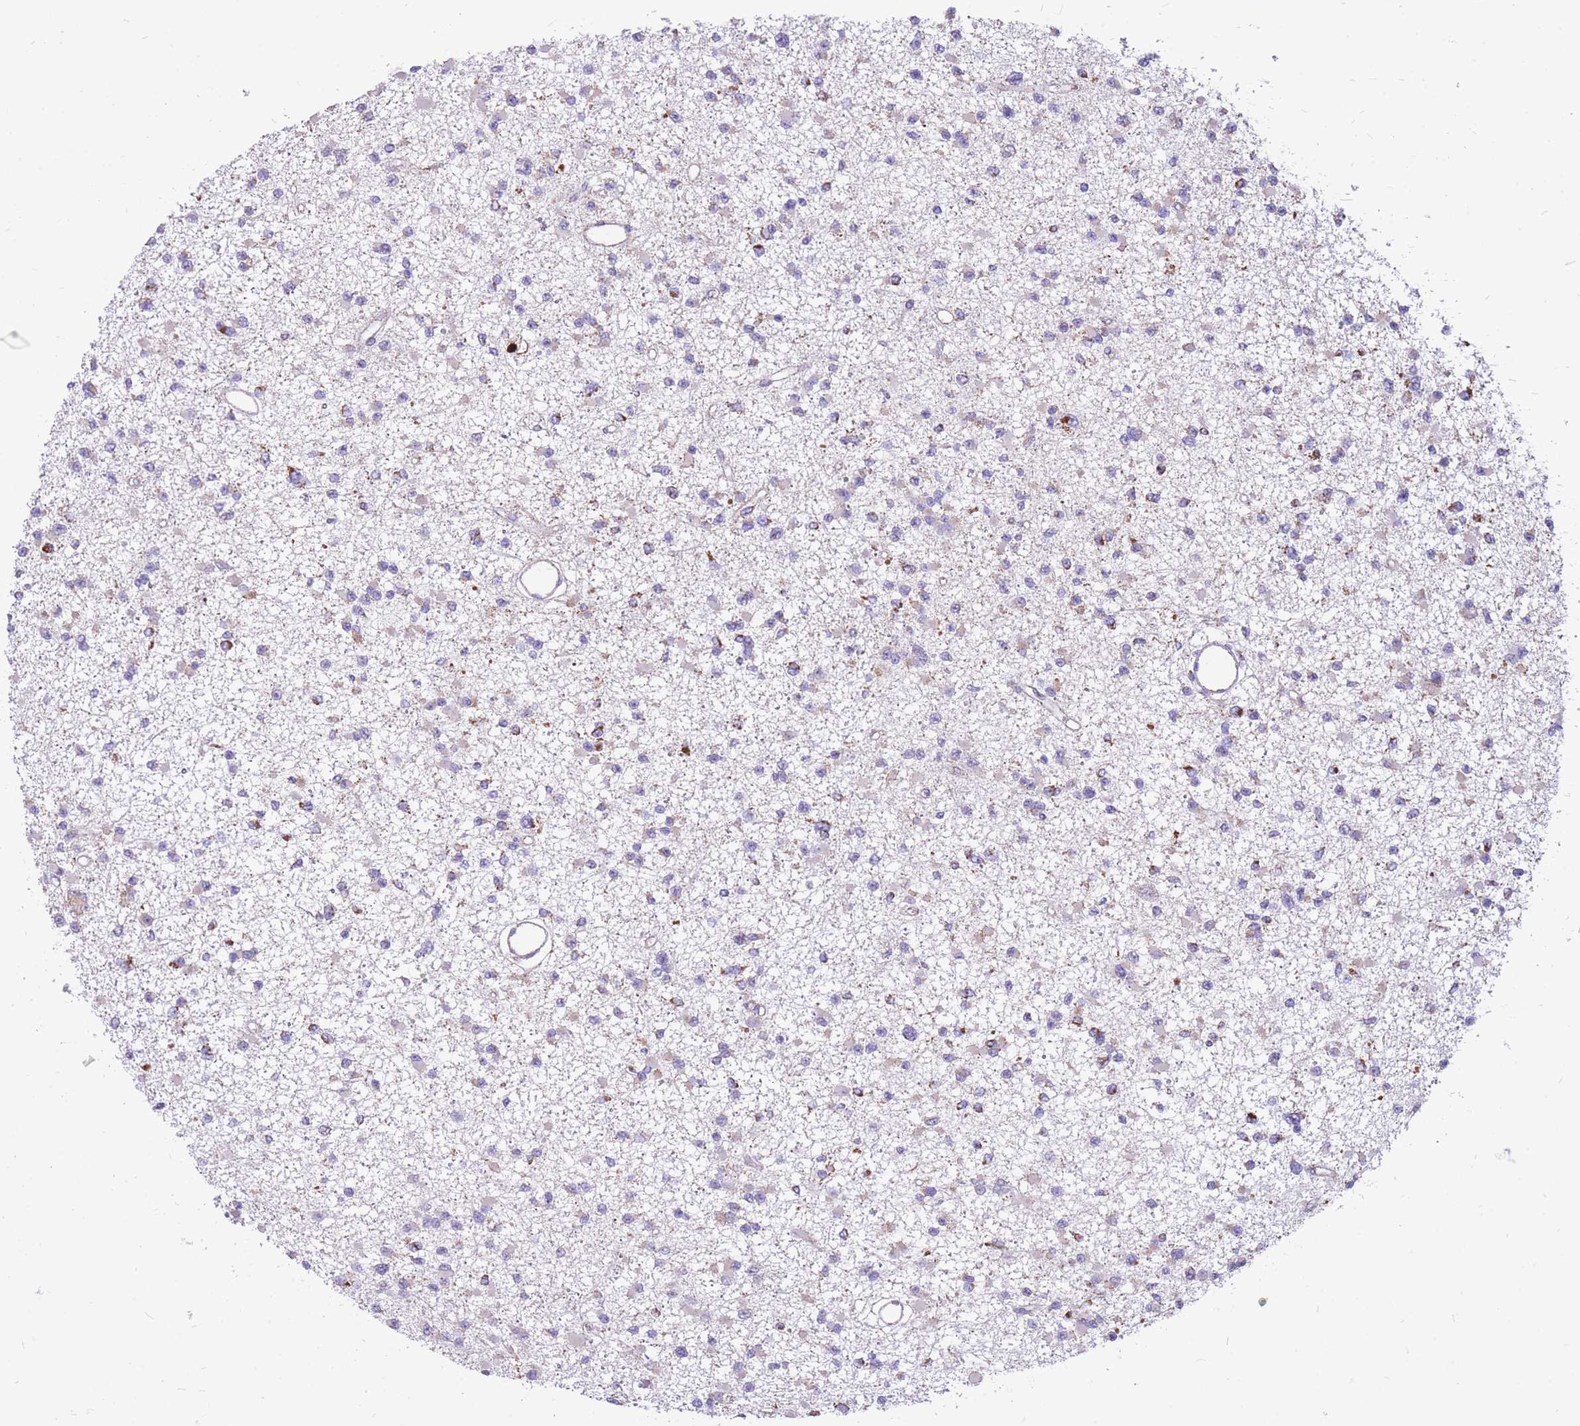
{"staining": {"intensity": "strong", "quantity": "<25%", "location": "cytoplasmic/membranous"}, "tissue": "glioma", "cell_type": "Tumor cells", "image_type": "cancer", "snomed": [{"axis": "morphology", "description": "Glioma, malignant, Low grade"}, {"axis": "topography", "description": "Brain"}], "caption": "An IHC histopathology image of tumor tissue is shown. Protein staining in brown labels strong cytoplasmic/membranous positivity in glioma within tumor cells. (IHC, brightfield microscopy, high magnification).", "gene": "PCSK1", "patient": {"sex": "female", "age": 22}}